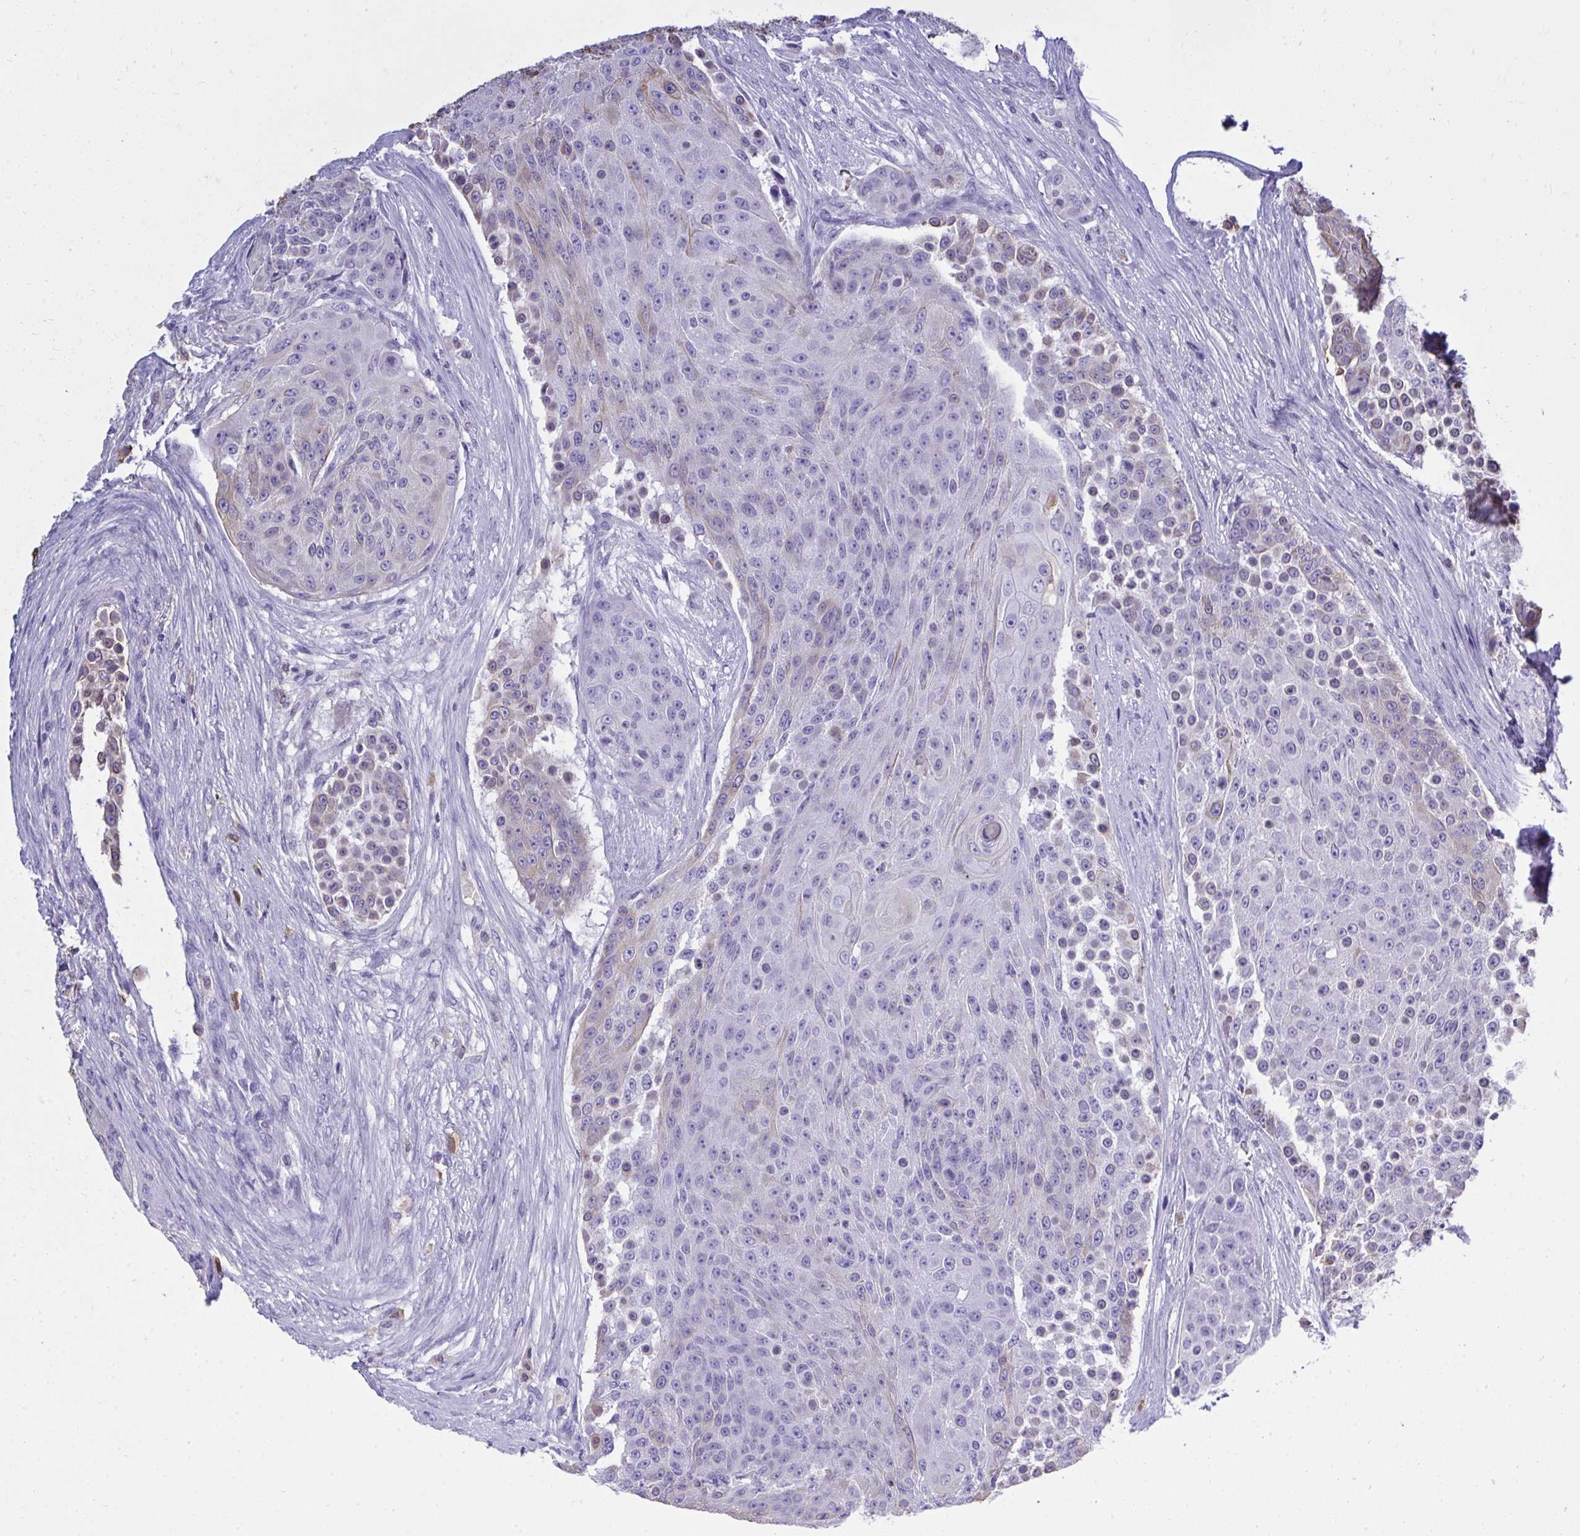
{"staining": {"intensity": "weak", "quantity": "<25%", "location": "cytoplasmic/membranous"}, "tissue": "urothelial cancer", "cell_type": "Tumor cells", "image_type": "cancer", "snomed": [{"axis": "morphology", "description": "Urothelial carcinoma, High grade"}, {"axis": "topography", "description": "Urinary bladder"}], "caption": "Immunohistochemistry (IHC) of human high-grade urothelial carcinoma shows no staining in tumor cells. (DAB (3,3'-diaminobenzidine) IHC, high magnification).", "gene": "PSD", "patient": {"sex": "female", "age": 63}}